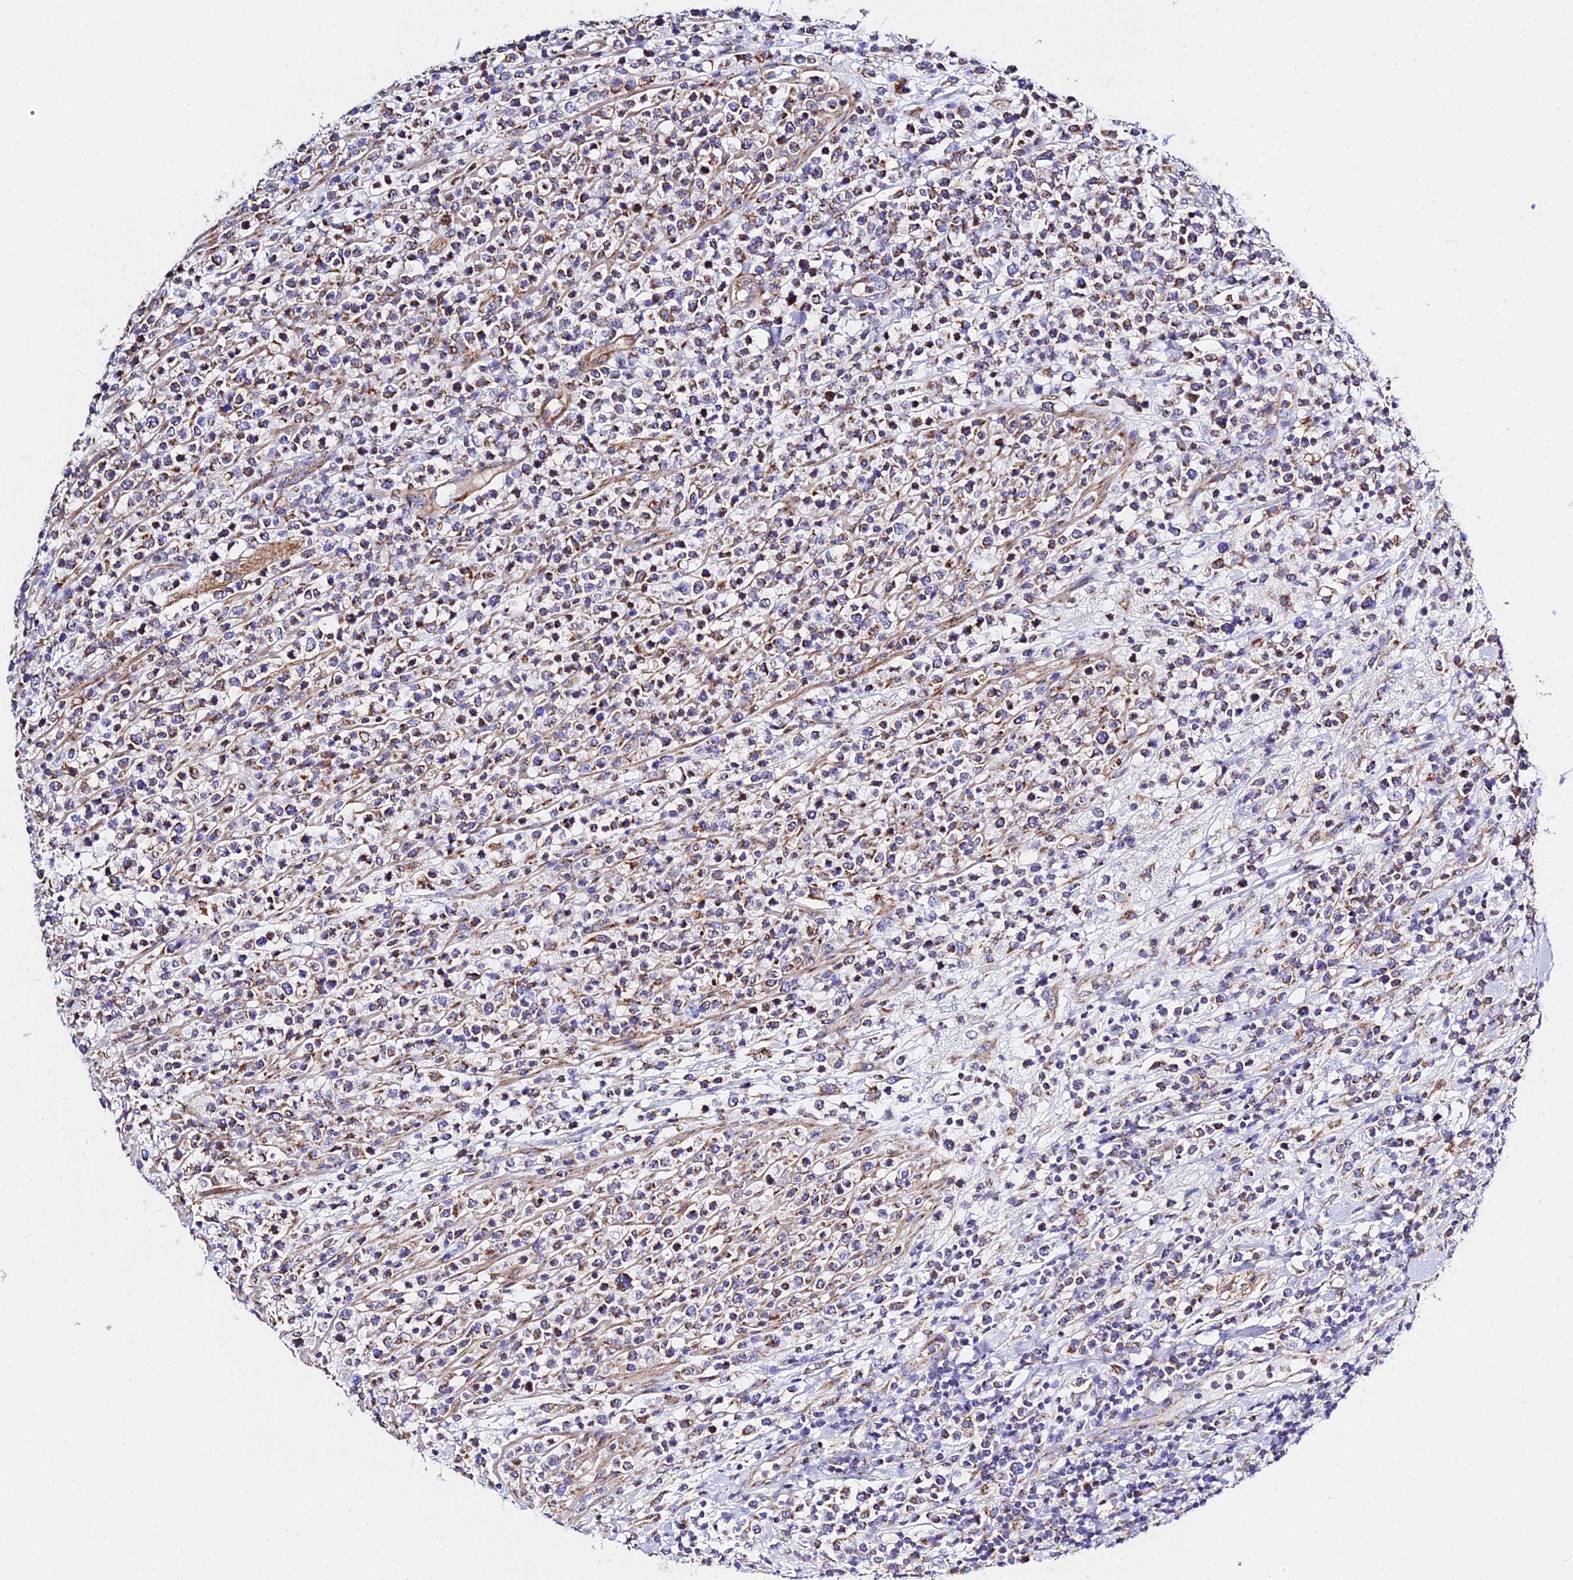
{"staining": {"intensity": "moderate", "quantity": ">75%", "location": "cytoplasmic/membranous"}, "tissue": "lymphoma", "cell_type": "Tumor cells", "image_type": "cancer", "snomed": [{"axis": "morphology", "description": "Malignant lymphoma, non-Hodgkin's type, High grade"}, {"axis": "topography", "description": "Colon"}], "caption": "Moderate cytoplasmic/membranous protein staining is identified in approximately >75% of tumor cells in lymphoma.", "gene": "ZNF573", "patient": {"sex": "female", "age": 53}}